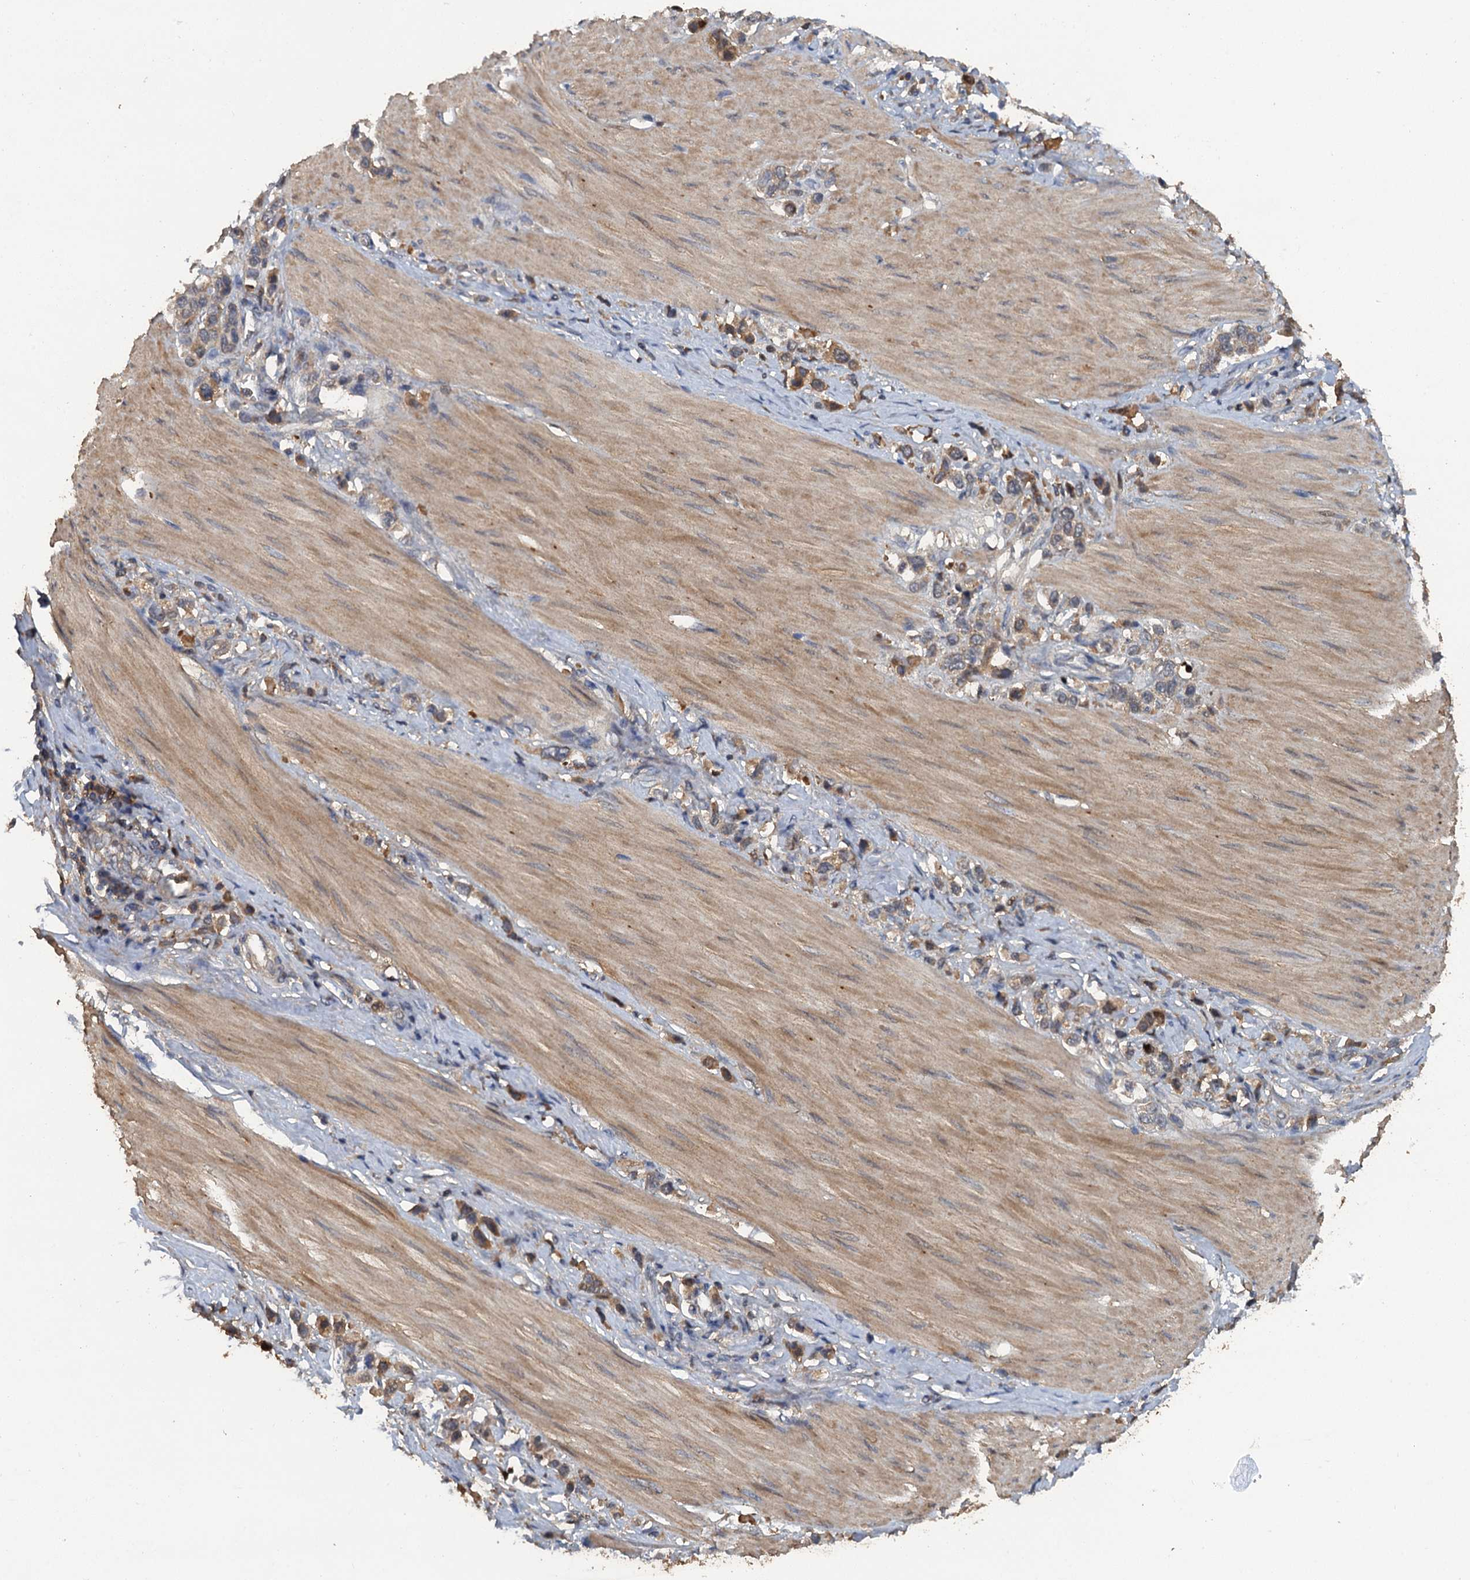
{"staining": {"intensity": "moderate", "quantity": "25%-75%", "location": "cytoplasmic/membranous"}, "tissue": "stomach cancer", "cell_type": "Tumor cells", "image_type": "cancer", "snomed": [{"axis": "morphology", "description": "Adenocarcinoma, NOS"}, {"axis": "topography", "description": "Stomach"}], "caption": "Immunohistochemical staining of stomach cancer demonstrates medium levels of moderate cytoplasmic/membranous staining in approximately 25%-75% of tumor cells.", "gene": "HAPLN3", "patient": {"sex": "female", "age": 65}}